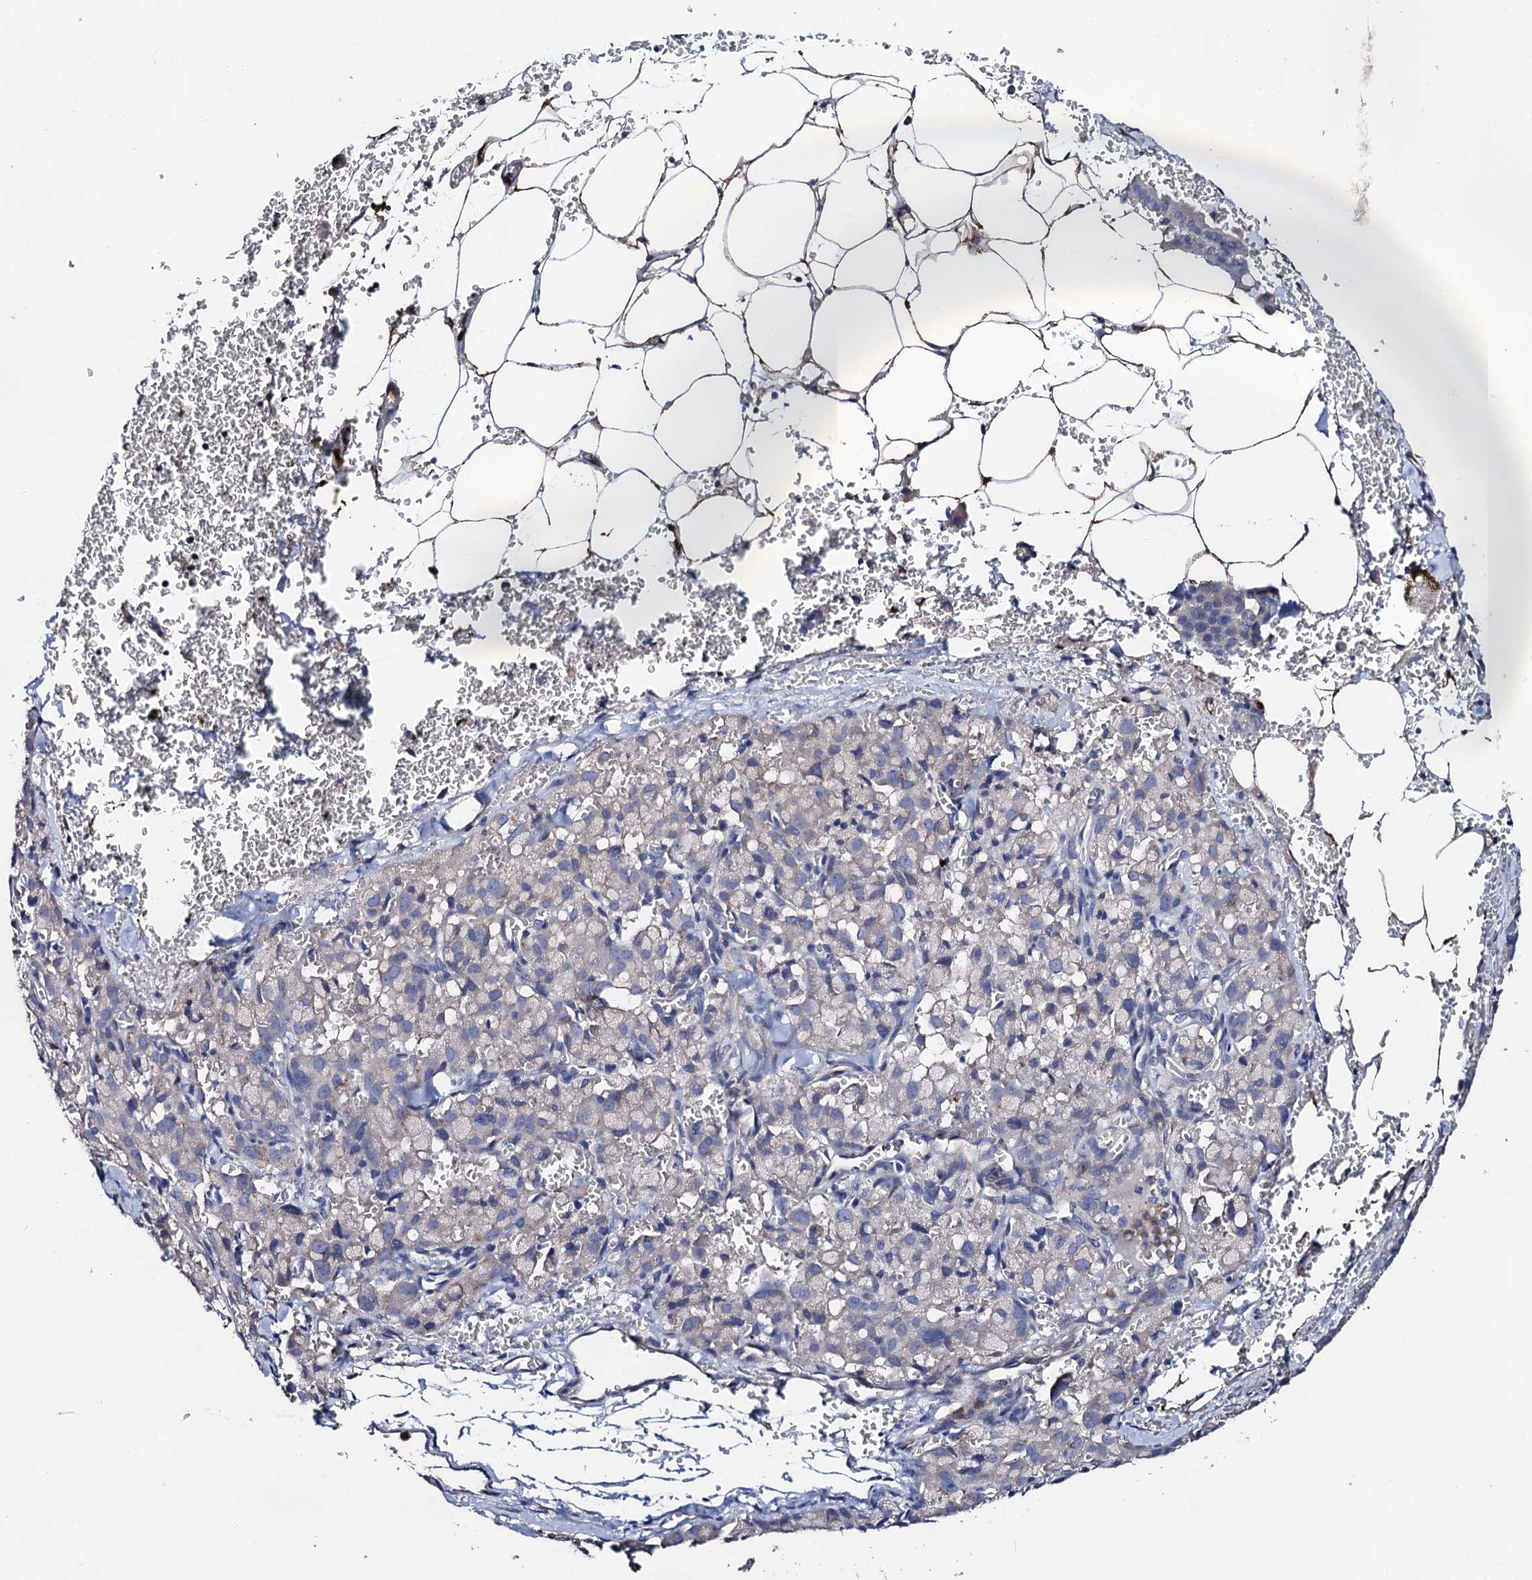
{"staining": {"intensity": "negative", "quantity": "none", "location": "none"}, "tissue": "pancreatic cancer", "cell_type": "Tumor cells", "image_type": "cancer", "snomed": [{"axis": "morphology", "description": "Adenocarcinoma, NOS"}, {"axis": "topography", "description": "Pancreas"}], "caption": "Human pancreatic adenocarcinoma stained for a protein using immunohistochemistry shows no staining in tumor cells.", "gene": "FREM3", "patient": {"sex": "male", "age": 65}}